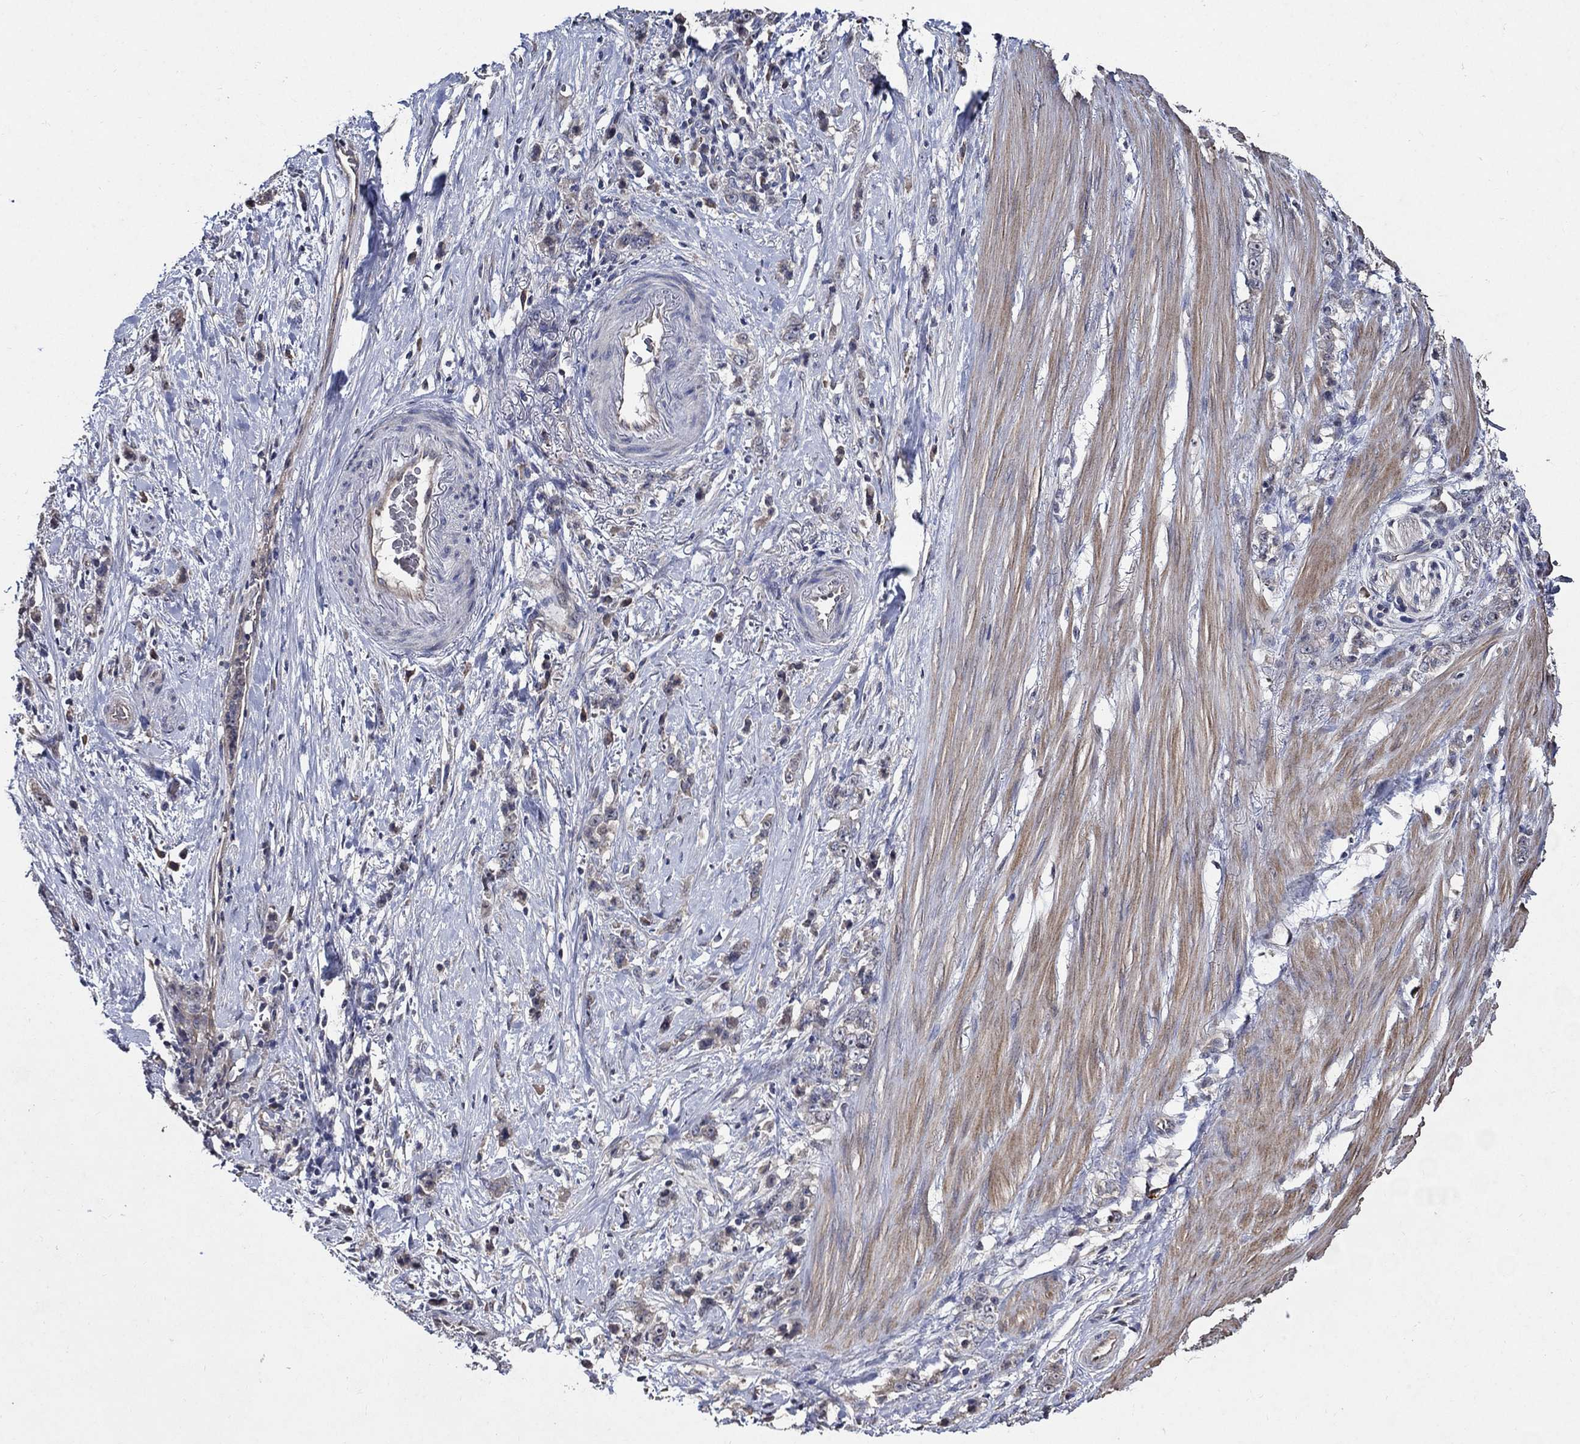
{"staining": {"intensity": "weak", "quantity": "25%-75%", "location": "cytoplasmic/membranous"}, "tissue": "stomach cancer", "cell_type": "Tumor cells", "image_type": "cancer", "snomed": [{"axis": "morphology", "description": "Adenocarcinoma, NOS"}, {"axis": "topography", "description": "Stomach, lower"}], "caption": "The micrograph exhibits staining of stomach adenocarcinoma, revealing weak cytoplasmic/membranous protein staining (brown color) within tumor cells. Nuclei are stained in blue.", "gene": "HAP1", "patient": {"sex": "male", "age": 88}}